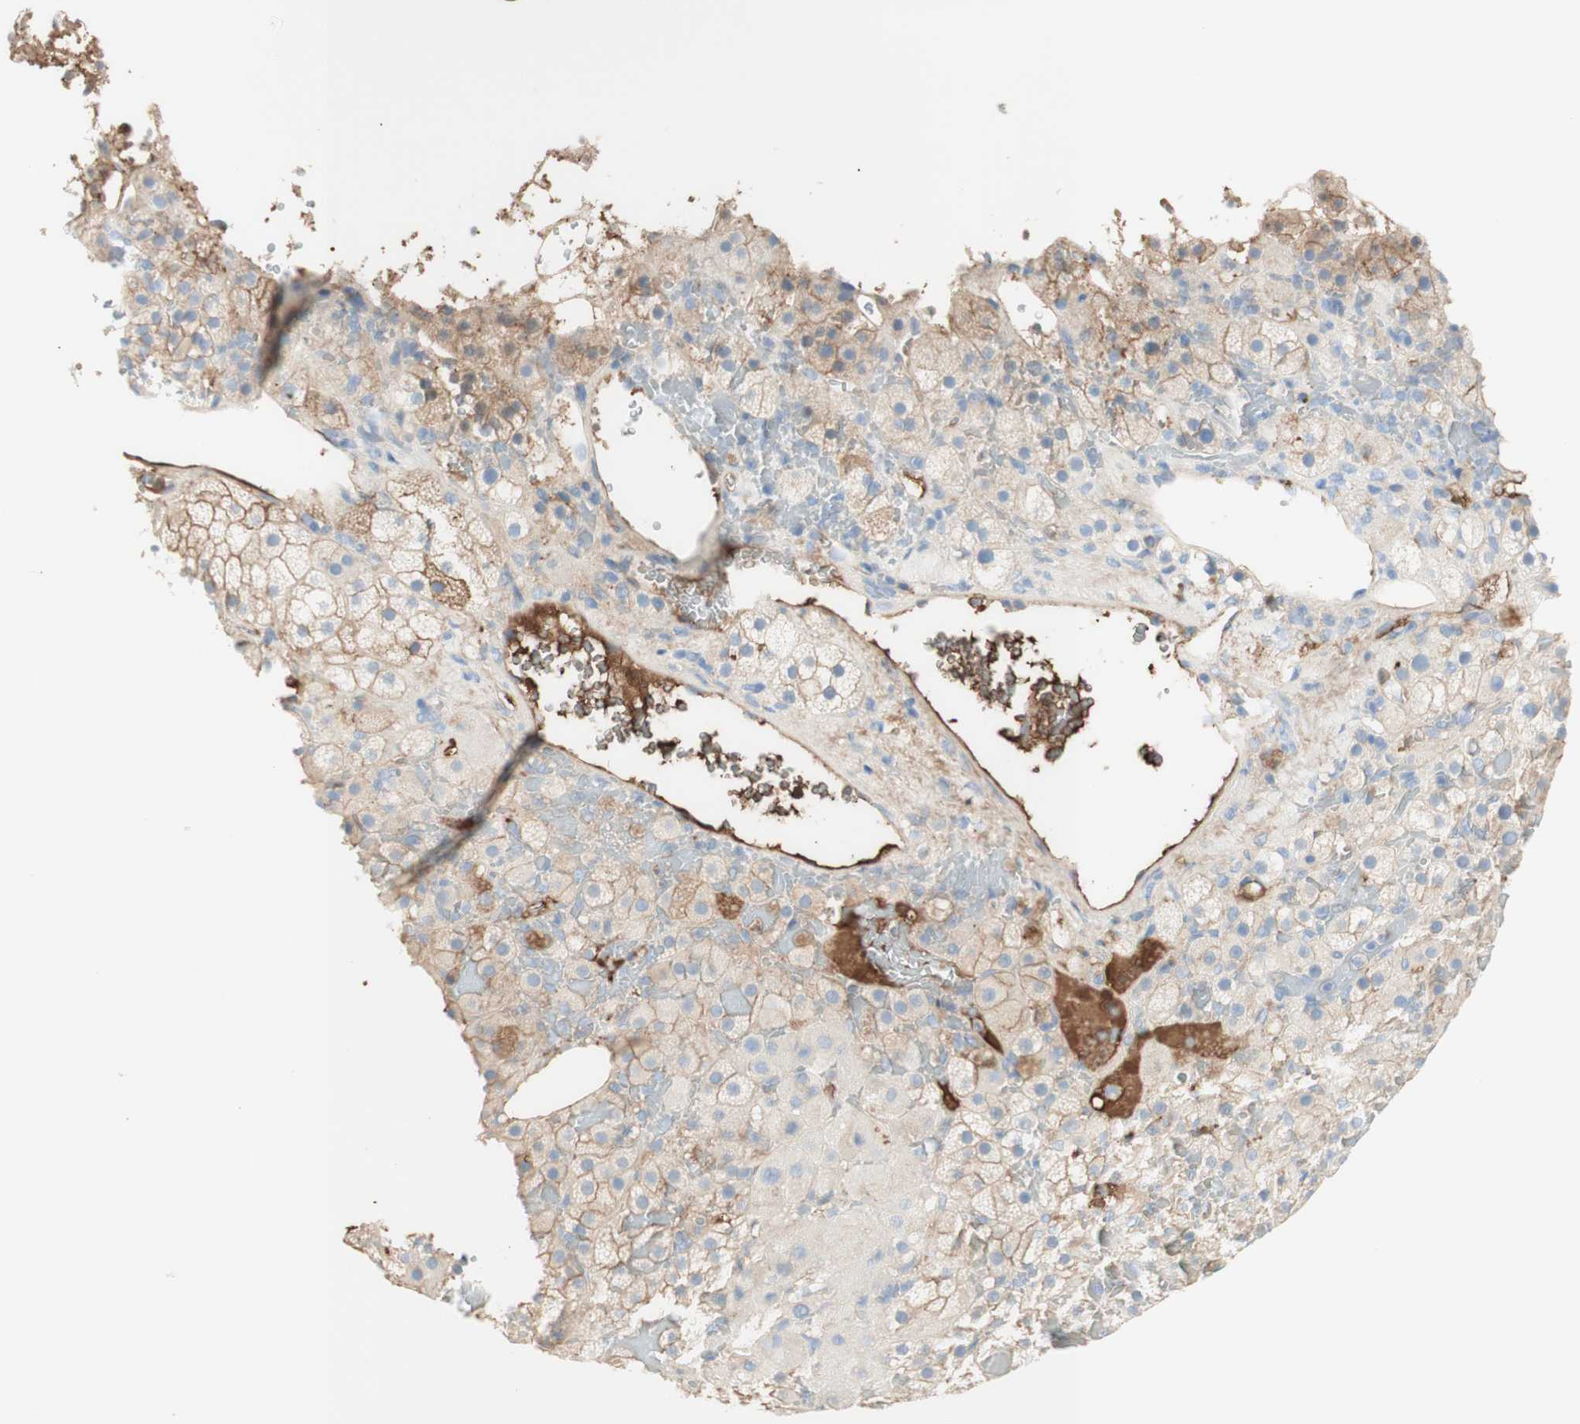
{"staining": {"intensity": "weak", "quantity": "25%-75%", "location": "cytoplasmic/membranous"}, "tissue": "adrenal gland", "cell_type": "Glandular cells", "image_type": "normal", "snomed": [{"axis": "morphology", "description": "Normal tissue, NOS"}, {"axis": "topography", "description": "Adrenal gland"}], "caption": "Immunohistochemical staining of normal human adrenal gland shows 25%-75% levels of weak cytoplasmic/membranous protein staining in approximately 25%-75% of glandular cells. The staining is performed using DAB (3,3'-diaminobenzidine) brown chromogen to label protein expression. The nuclei are counter-stained blue using hematoxylin.", "gene": "KNG1", "patient": {"sex": "female", "age": 59}}